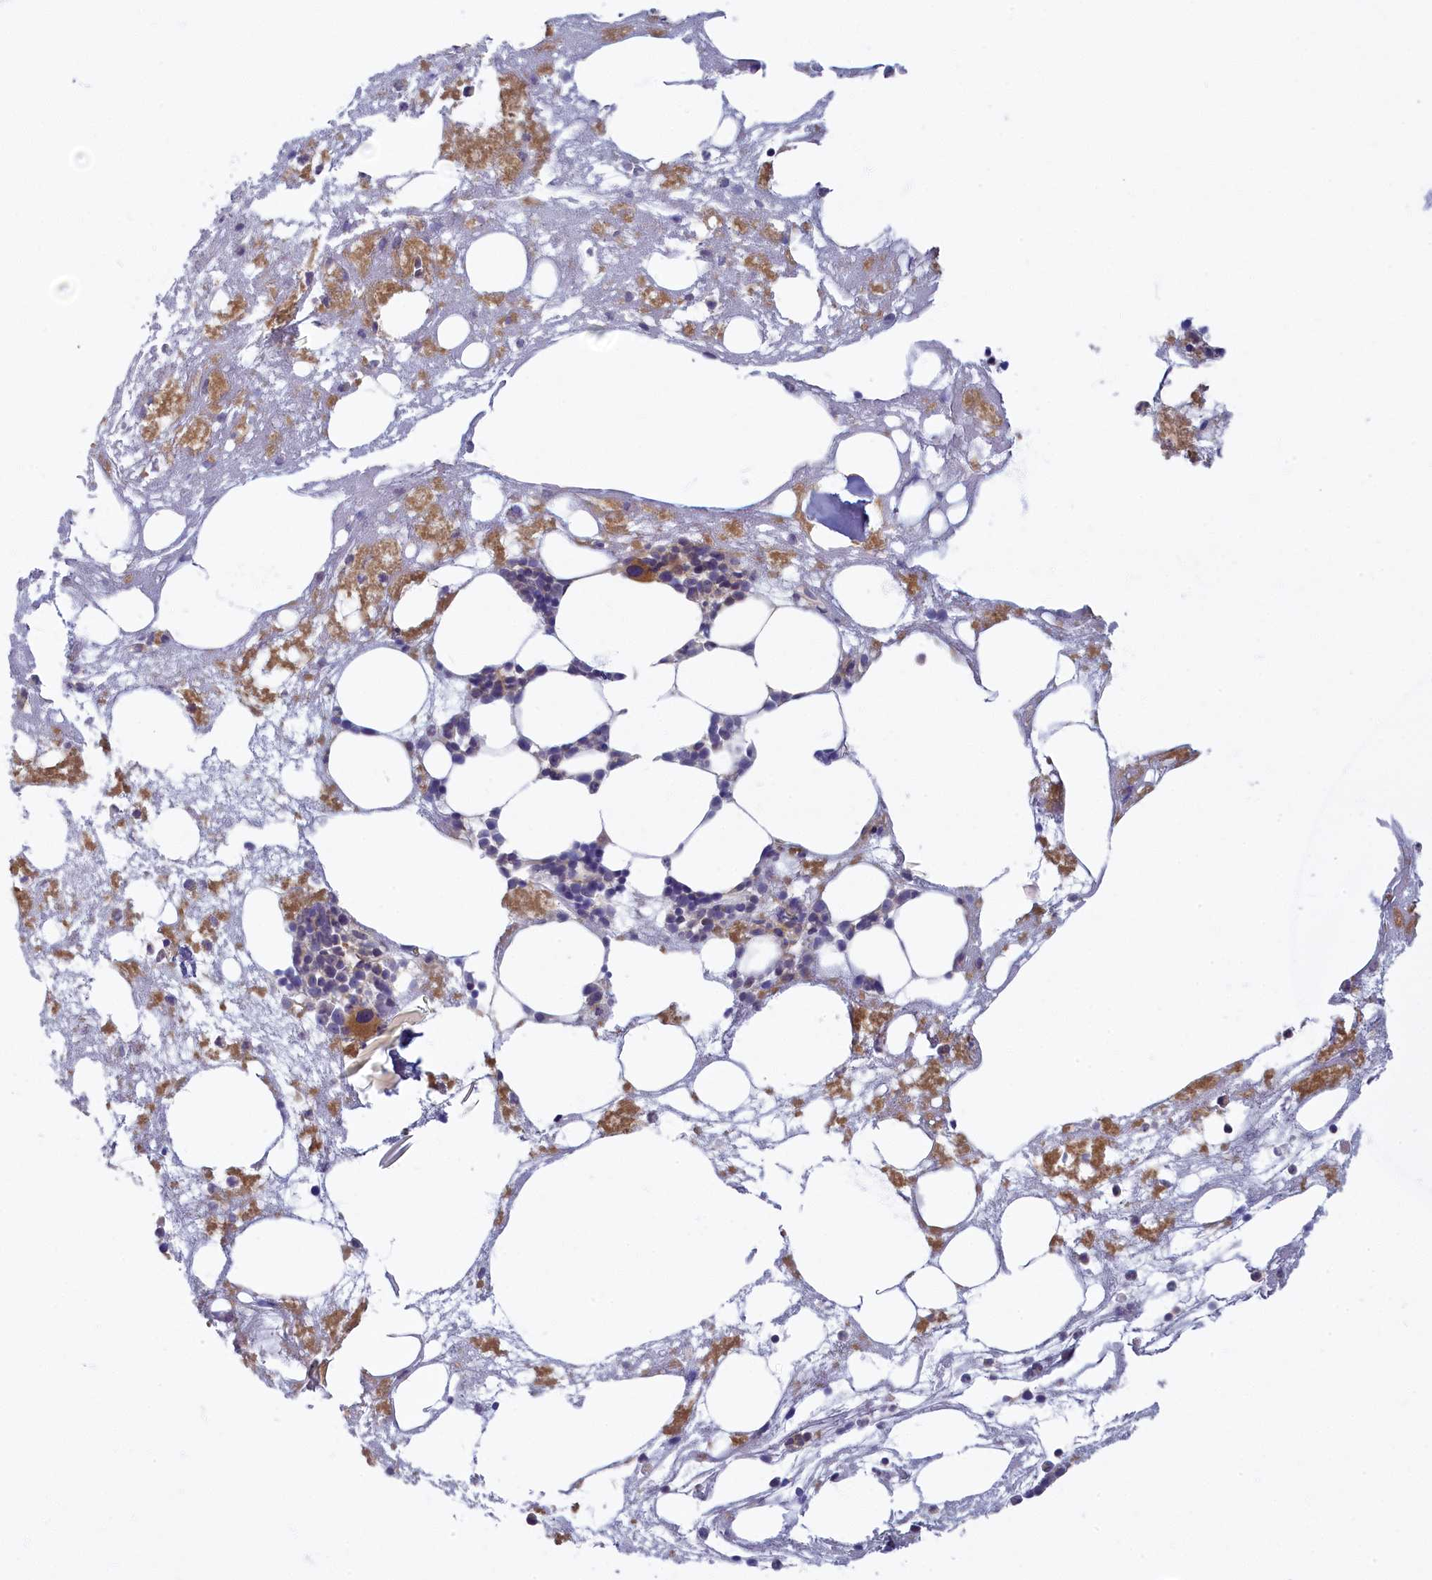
{"staining": {"intensity": "negative", "quantity": "none", "location": "none"}, "tissue": "bone marrow", "cell_type": "Hematopoietic cells", "image_type": "normal", "snomed": [{"axis": "morphology", "description": "Normal tissue, NOS"}, {"axis": "topography", "description": "Bone marrow"}], "caption": "High magnification brightfield microscopy of benign bone marrow stained with DAB (brown) and counterstained with hematoxylin (blue): hematopoietic cells show no significant staining. (Immunohistochemistry, brightfield microscopy, high magnification).", "gene": "TRPM4", "patient": {"sex": "male", "age": 80}}